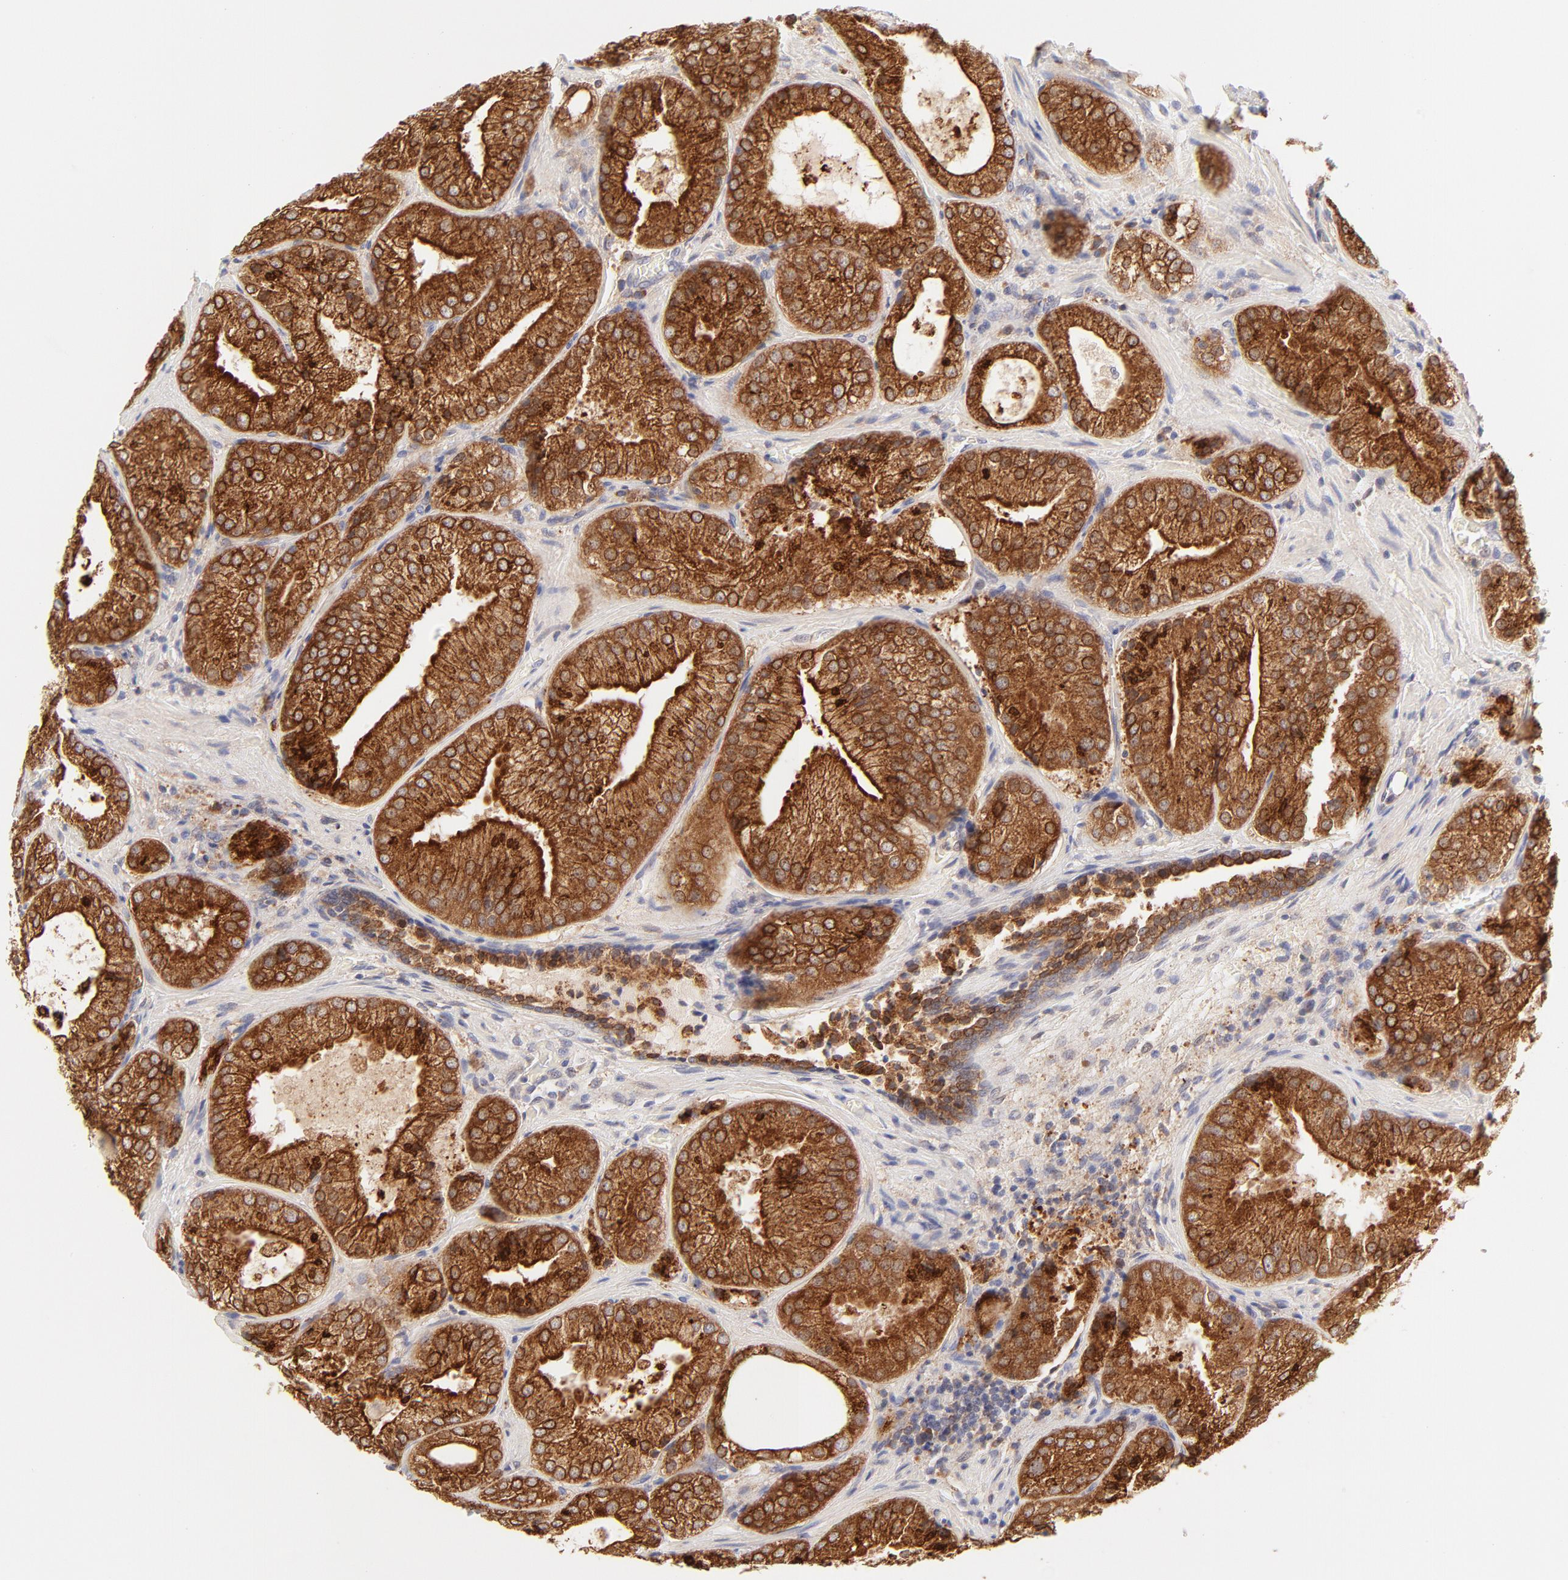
{"staining": {"intensity": "strong", "quantity": ">75%", "location": "cytoplasmic/membranous"}, "tissue": "prostate cancer", "cell_type": "Tumor cells", "image_type": "cancer", "snomed": [{"axis": "morphology", "description": "Adenocarcinoma, Low grade"}, {"axis": "topography", "description": "Prostate"}], "caption": "Prostate cancer (low-grade adenocarcinoma) was stained to show a protein in brown. There is high levels of strong cytoplasmic/membranous positivity in about >75% of tumor cells.", "gene": "RPS6KA1", "patient": {"sex": "male", "age": 60}}